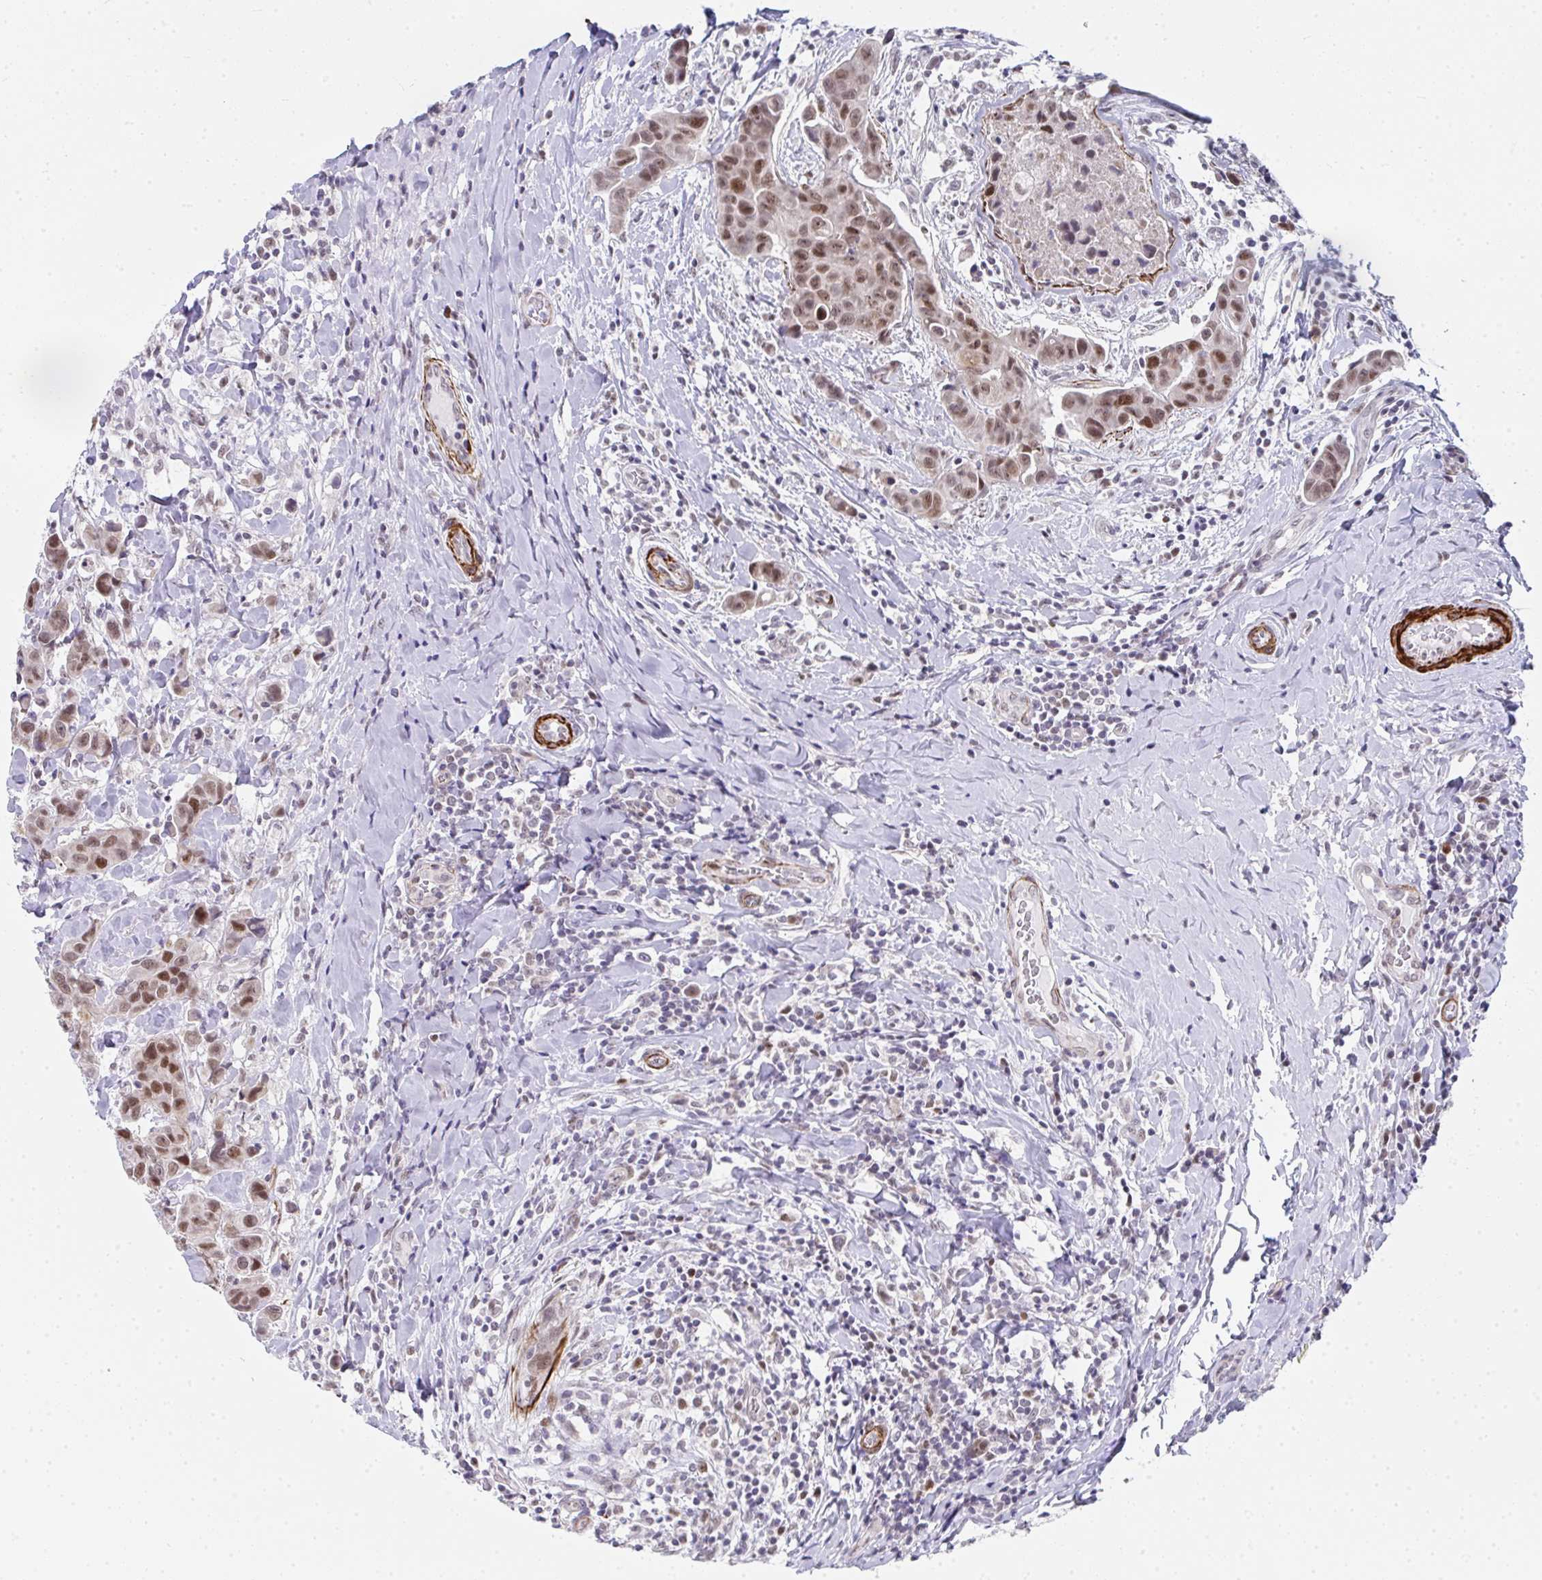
{"staining": {"intensity": "moderate", "quantity": ">75%", "location": "nuclear"}, "tissue": "breast cancer", "cell_type": "Tumor cells", "image_type": "cancer", "snomed": [{"axis": "morphology", "description": "Duct carcinoma"}, {"axis": "topography", "description": "Breast"}], "caption": "The histopathology image displays immunohistochemical staining of breast invasive ductal carcinoma. There is moderate nuclear expression is identified in about >75% of tumor cells.", "gene": "GINS2", "patient": {"sex": "female", "age": 24}}